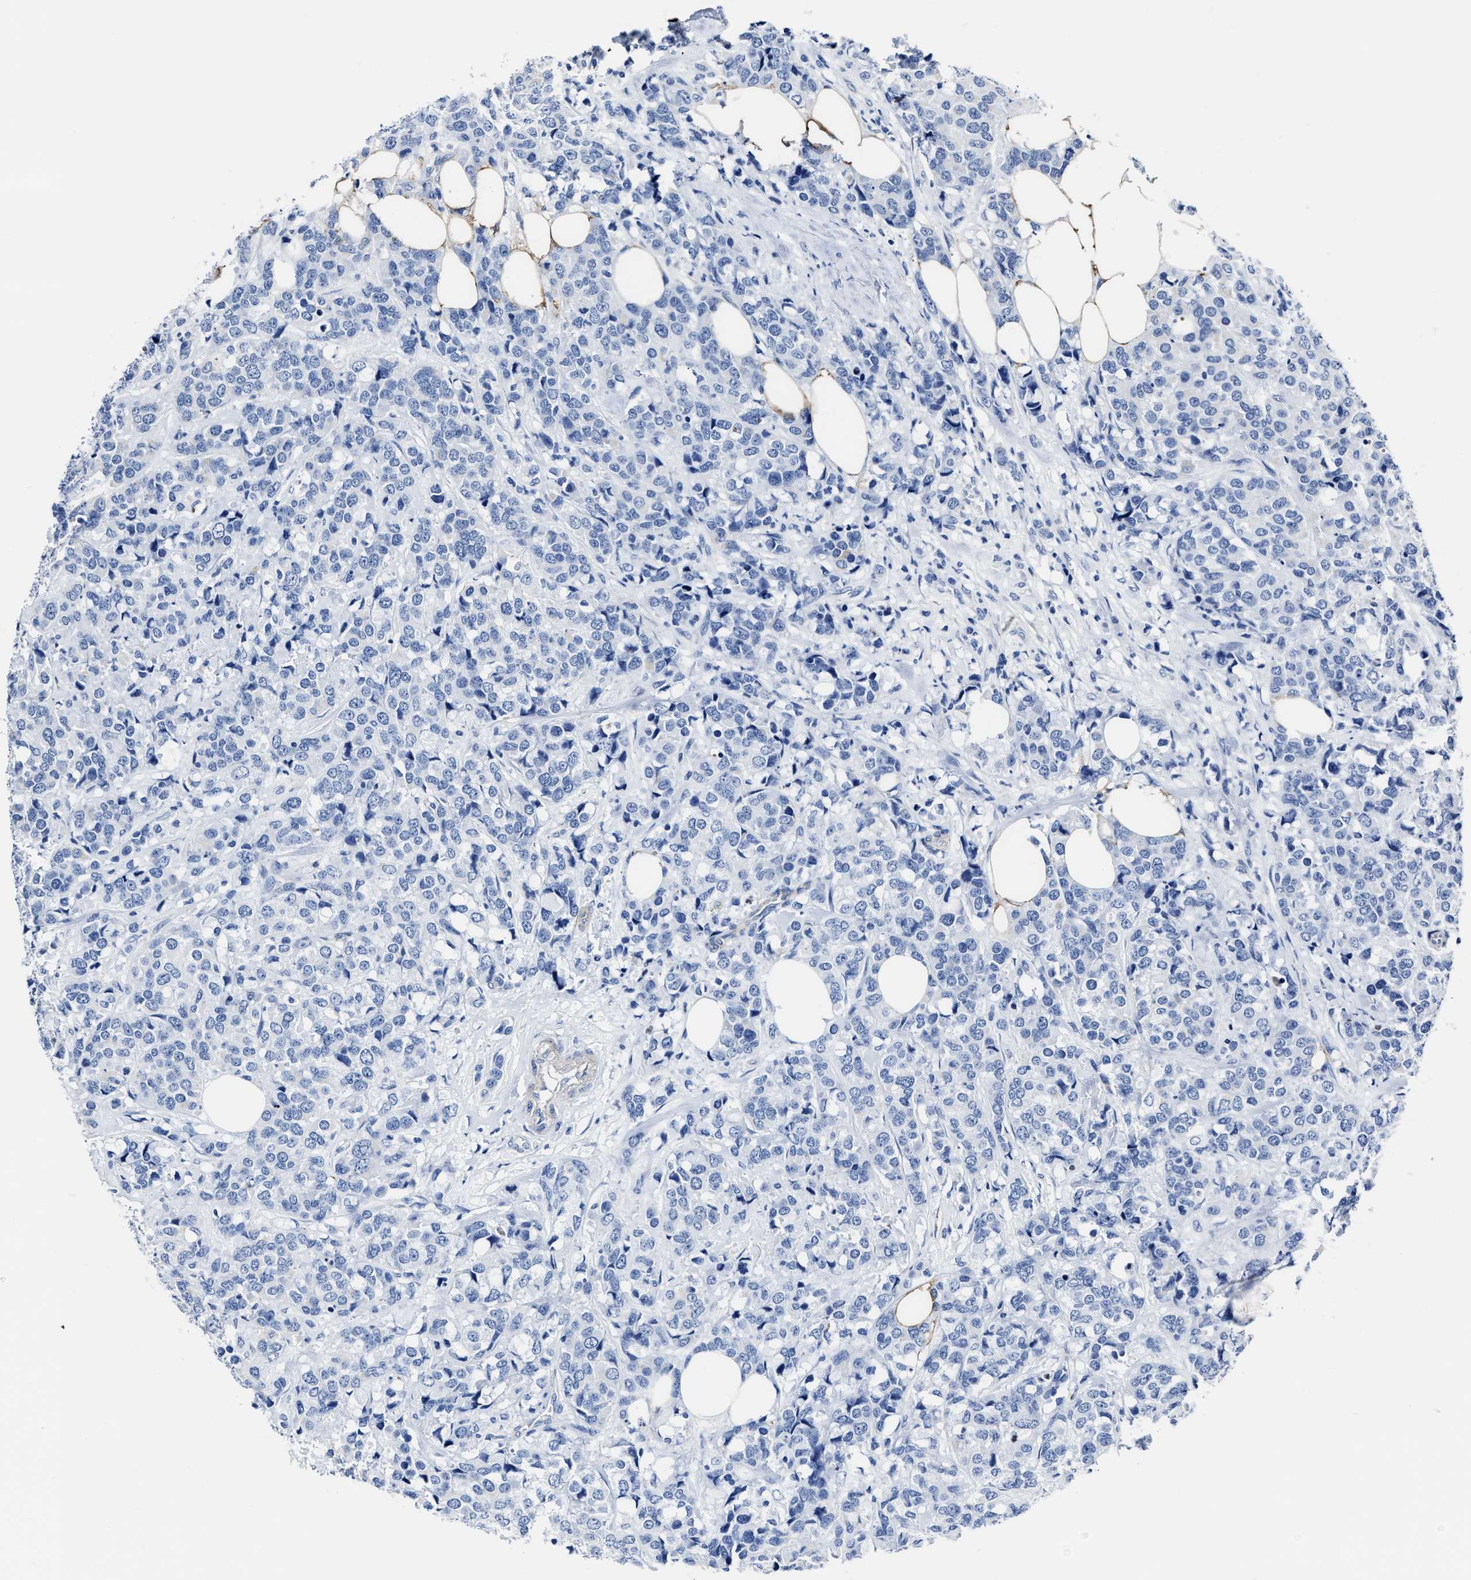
{"staining": {"intensity": "negative", "quantity": "none", "location": "none"}, "tissue": "breast cancer", "cell_type": "Tumor cells", "image_type": "cancer", "snomed": [{"axis": "morphology", "description": "Lobular carcinoma"}, {"axis": "topography", "description": "Breast"}], "caption": "Breast cancer stained for a protein using IHC displays no staining tumor cells.", "gene": "KCNMB3", "patient": {"sex": "female", "age": 59}}